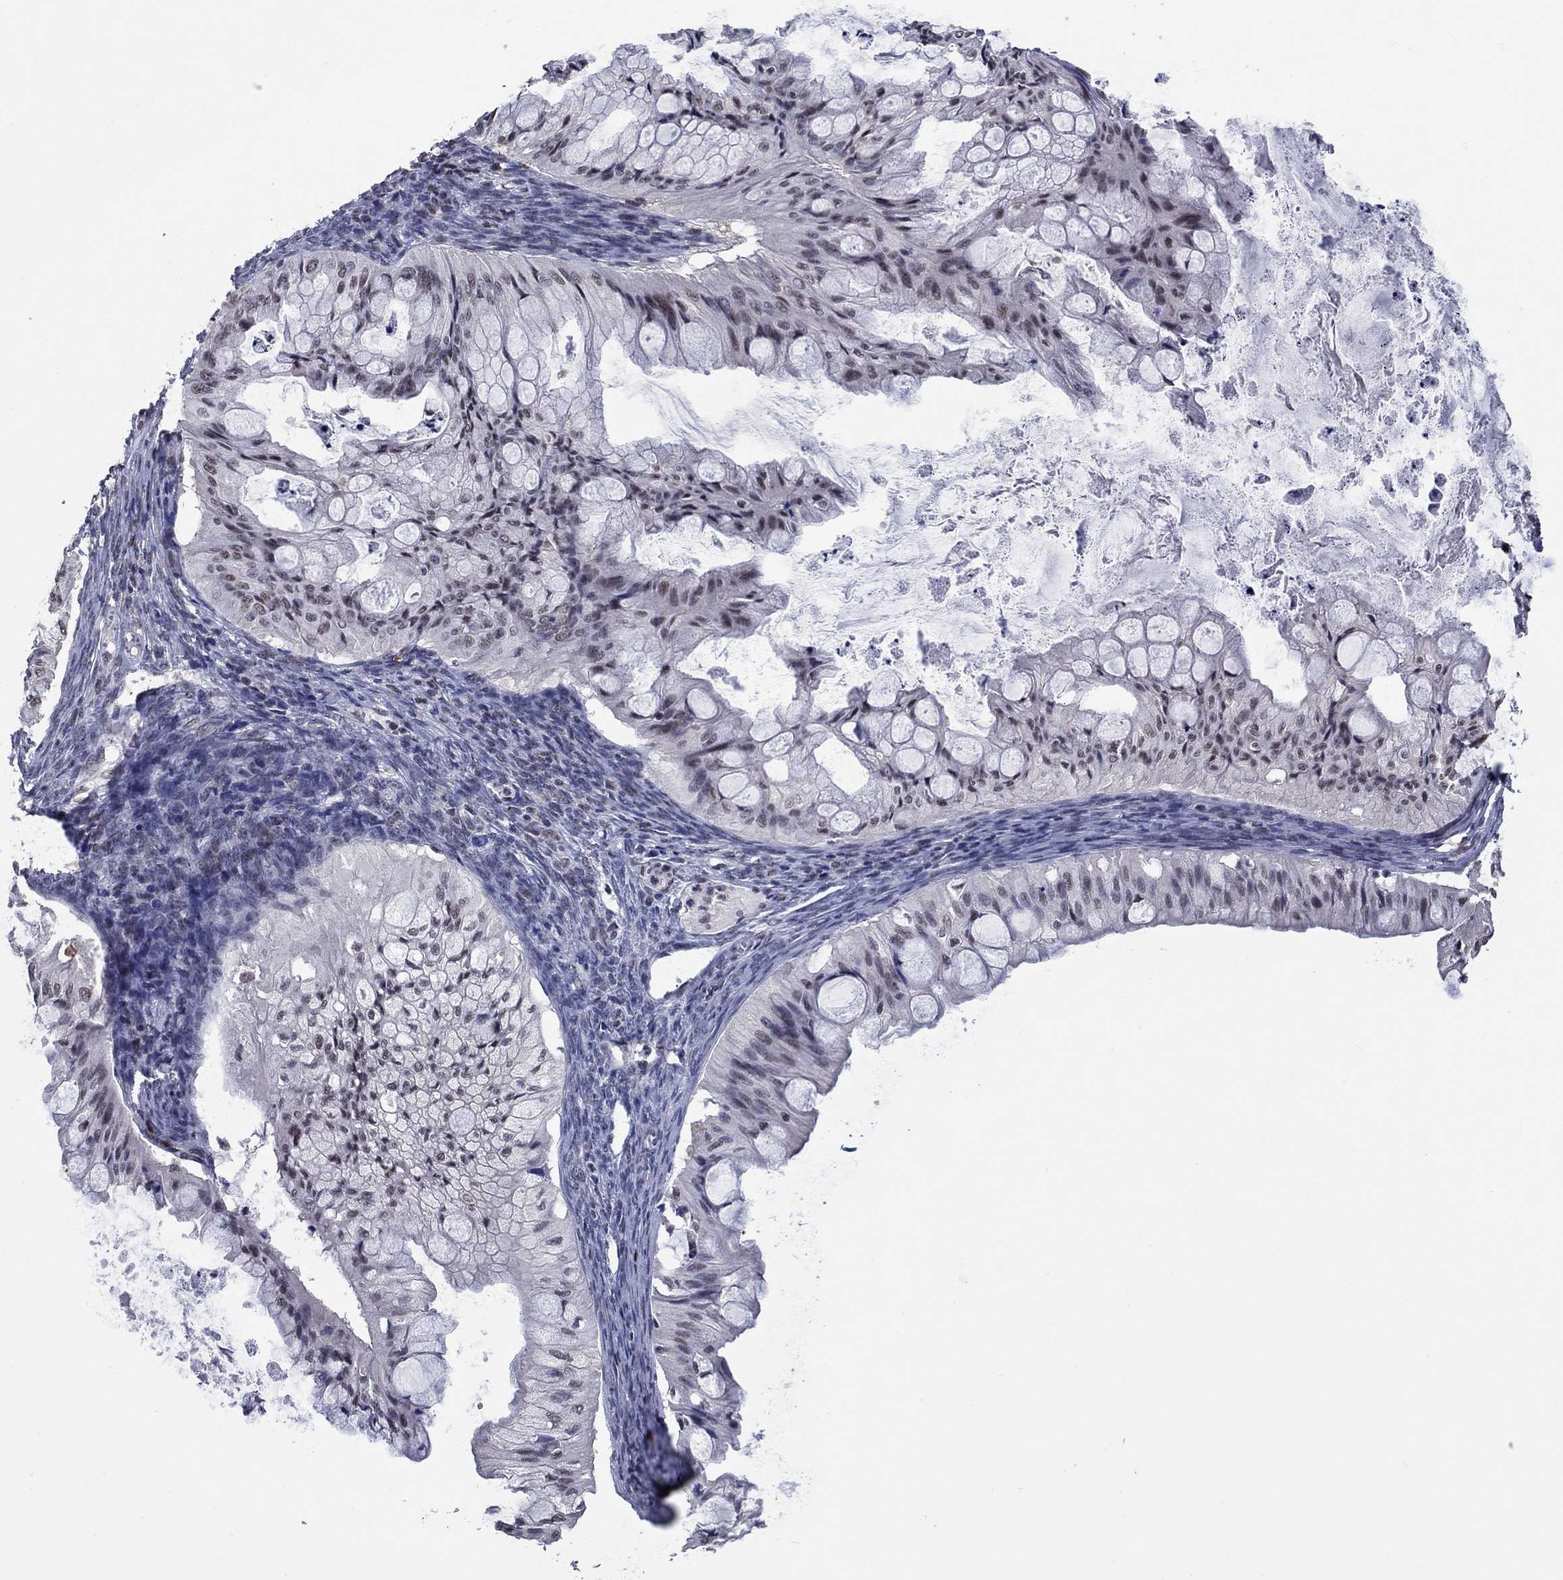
{"staining": {"intensity": "negative", "quantity": "none", "location": "none"}, "tissue": "ovarian cancer", "cell_type": "Tumor cells", "image_type": "cancer", "snomed": [{"axis": "morphology", "description": "Cystadenocarcinoma, mucinous, NOS"}, {"axis": "topography", "description": "Ovary"}], "caption": "Tumor cells show no significant protein staining in ovarian mucinous cystadenocarcinoma. (Immunohistochemistry (ihc), brightfield microscopy, high magnification).", "gene": "TYMS", "patient": {"sex": "female", "age": 57}}